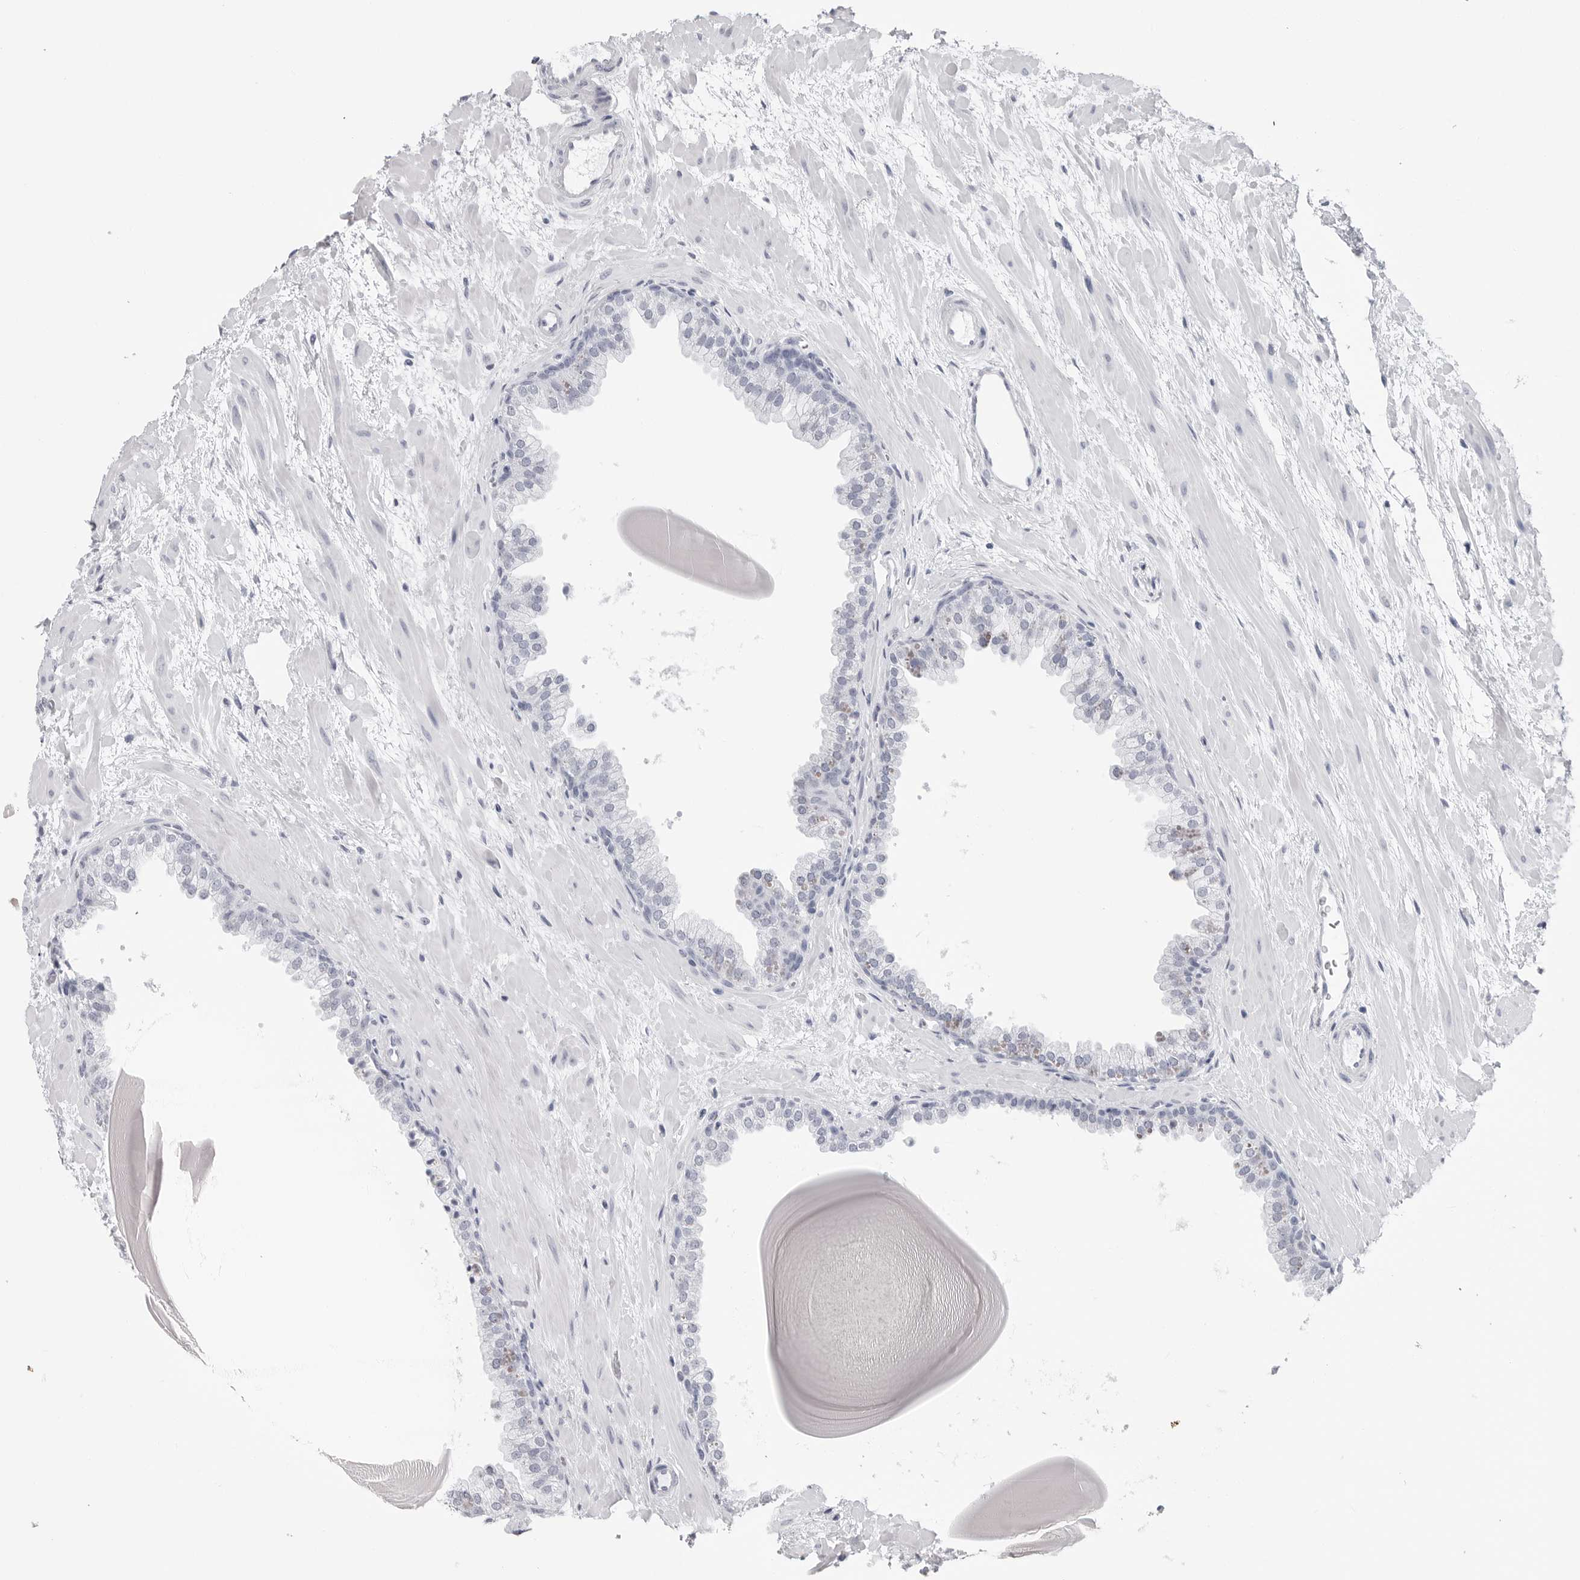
{"staining": {"intensity": "negative", "quantity": "none", "location": "none"}, "tissue": "prostate", "cell_type": "Glandular cells", "image_type": "normal", "snomed": [{"axis": "morphology", "description": "Normal tissue, NOS"}, {"axis": "topography", "description": "Prostate"}], "caption": "High power microscopy histopathology image of an immunohistochemistry micrograph of normal prostate, revealing no significant staining in glandular cells. Nuclei are stained in blue.", "gene": "CSH1", "patient": {"sex": "male", "age": 48}}